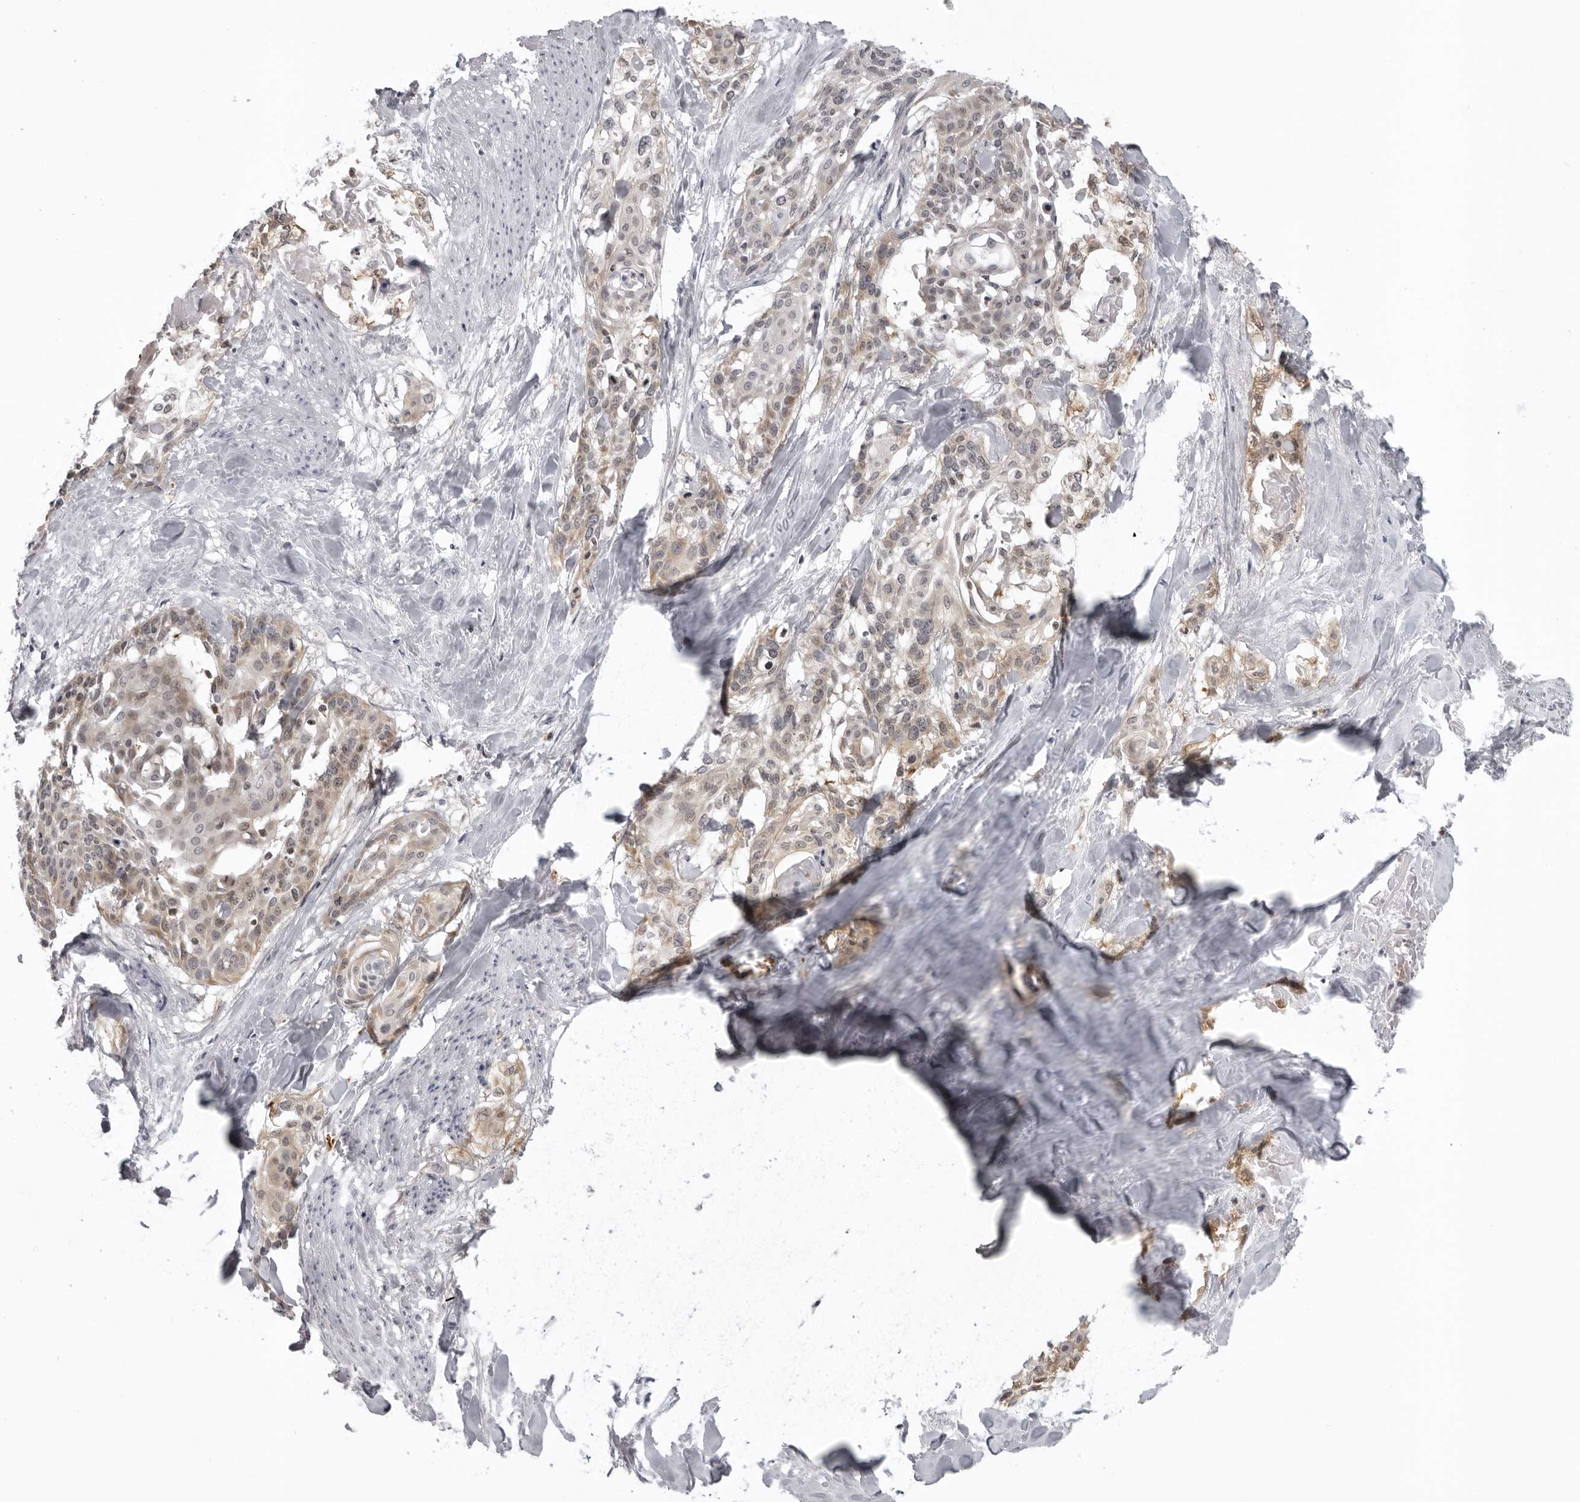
{"staining": {"intensity": "weak", "quantity": "<25%", "location": "cytoplasmic/membranous"}, "tissue": "cervical cancer", "cell_type": "Tumor cells", "image_type": "cancer", "snomed": [{"axis": "morphology", "description": "Squamous cell carcinoma, NOS"}, {"axis": "topography", "description": "Cervix"}], "caption": "Immunohistochemistry (IHC) histopathology image of neoplastic tissue: human cervical cancer (squamous cell carcinoma) stained with DAB (3,3'-diaminobenzidine) demonstrates no significant protein positivity in tumor cells.", "gene": "MRPS15", "patient": {"sex": "female", "age": 57}}